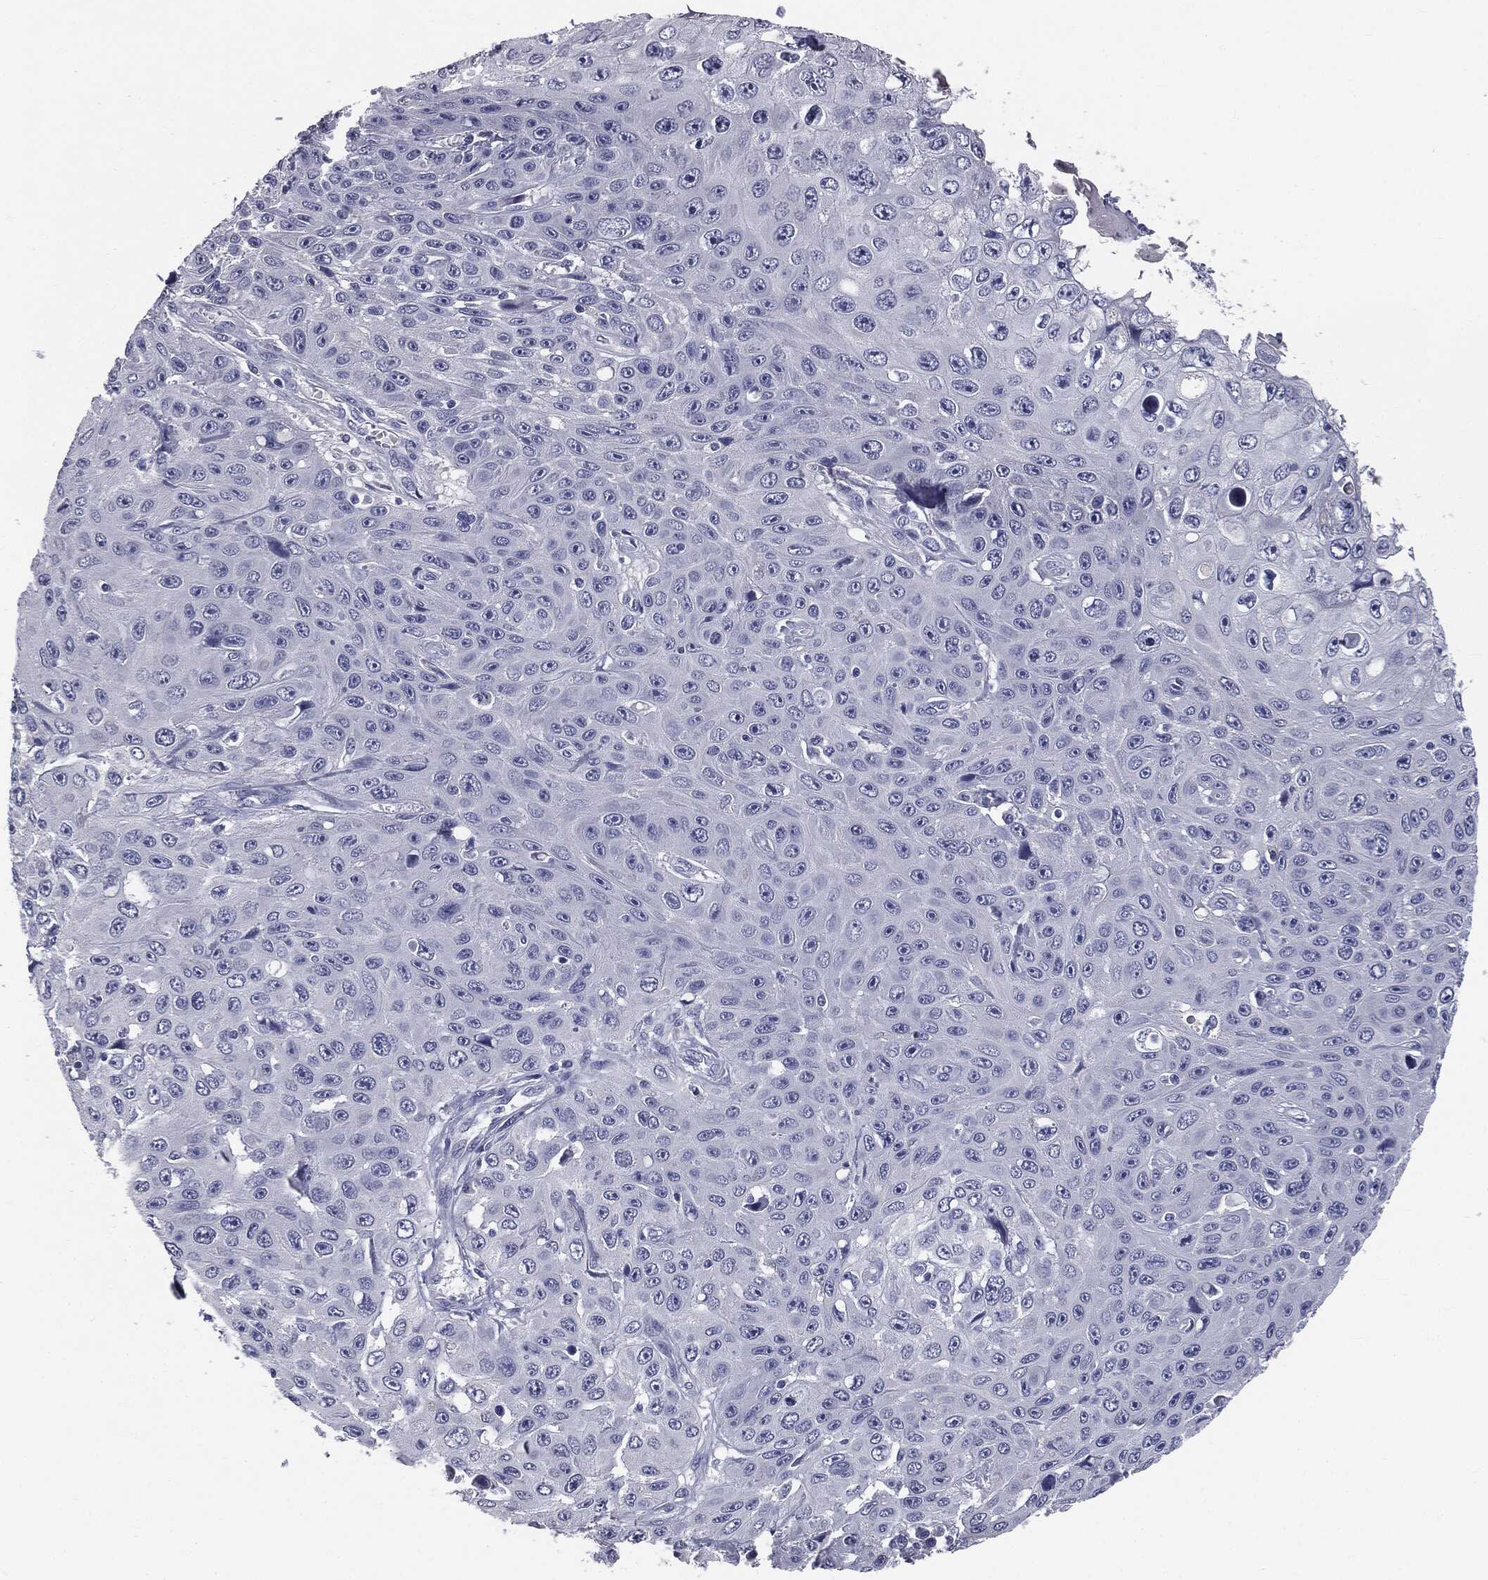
{"staining": {"intensity": "negative", "quantity": "none", "location": "none"}, "tissue": "skin cancer", "cell_type": "Tumor cells", "image_type": "cancer", "snomed": [{"axis": "morphology", "description": "Squamous cell carcinoma, NOS"}, {"axis": "topography", "description": "Skin"}], "caption": "Tumor cells show no significant protein staining in skin squamous cell carcinoma.", "gene": "AFP", "patient": {"sex": "male", "age": 82}}